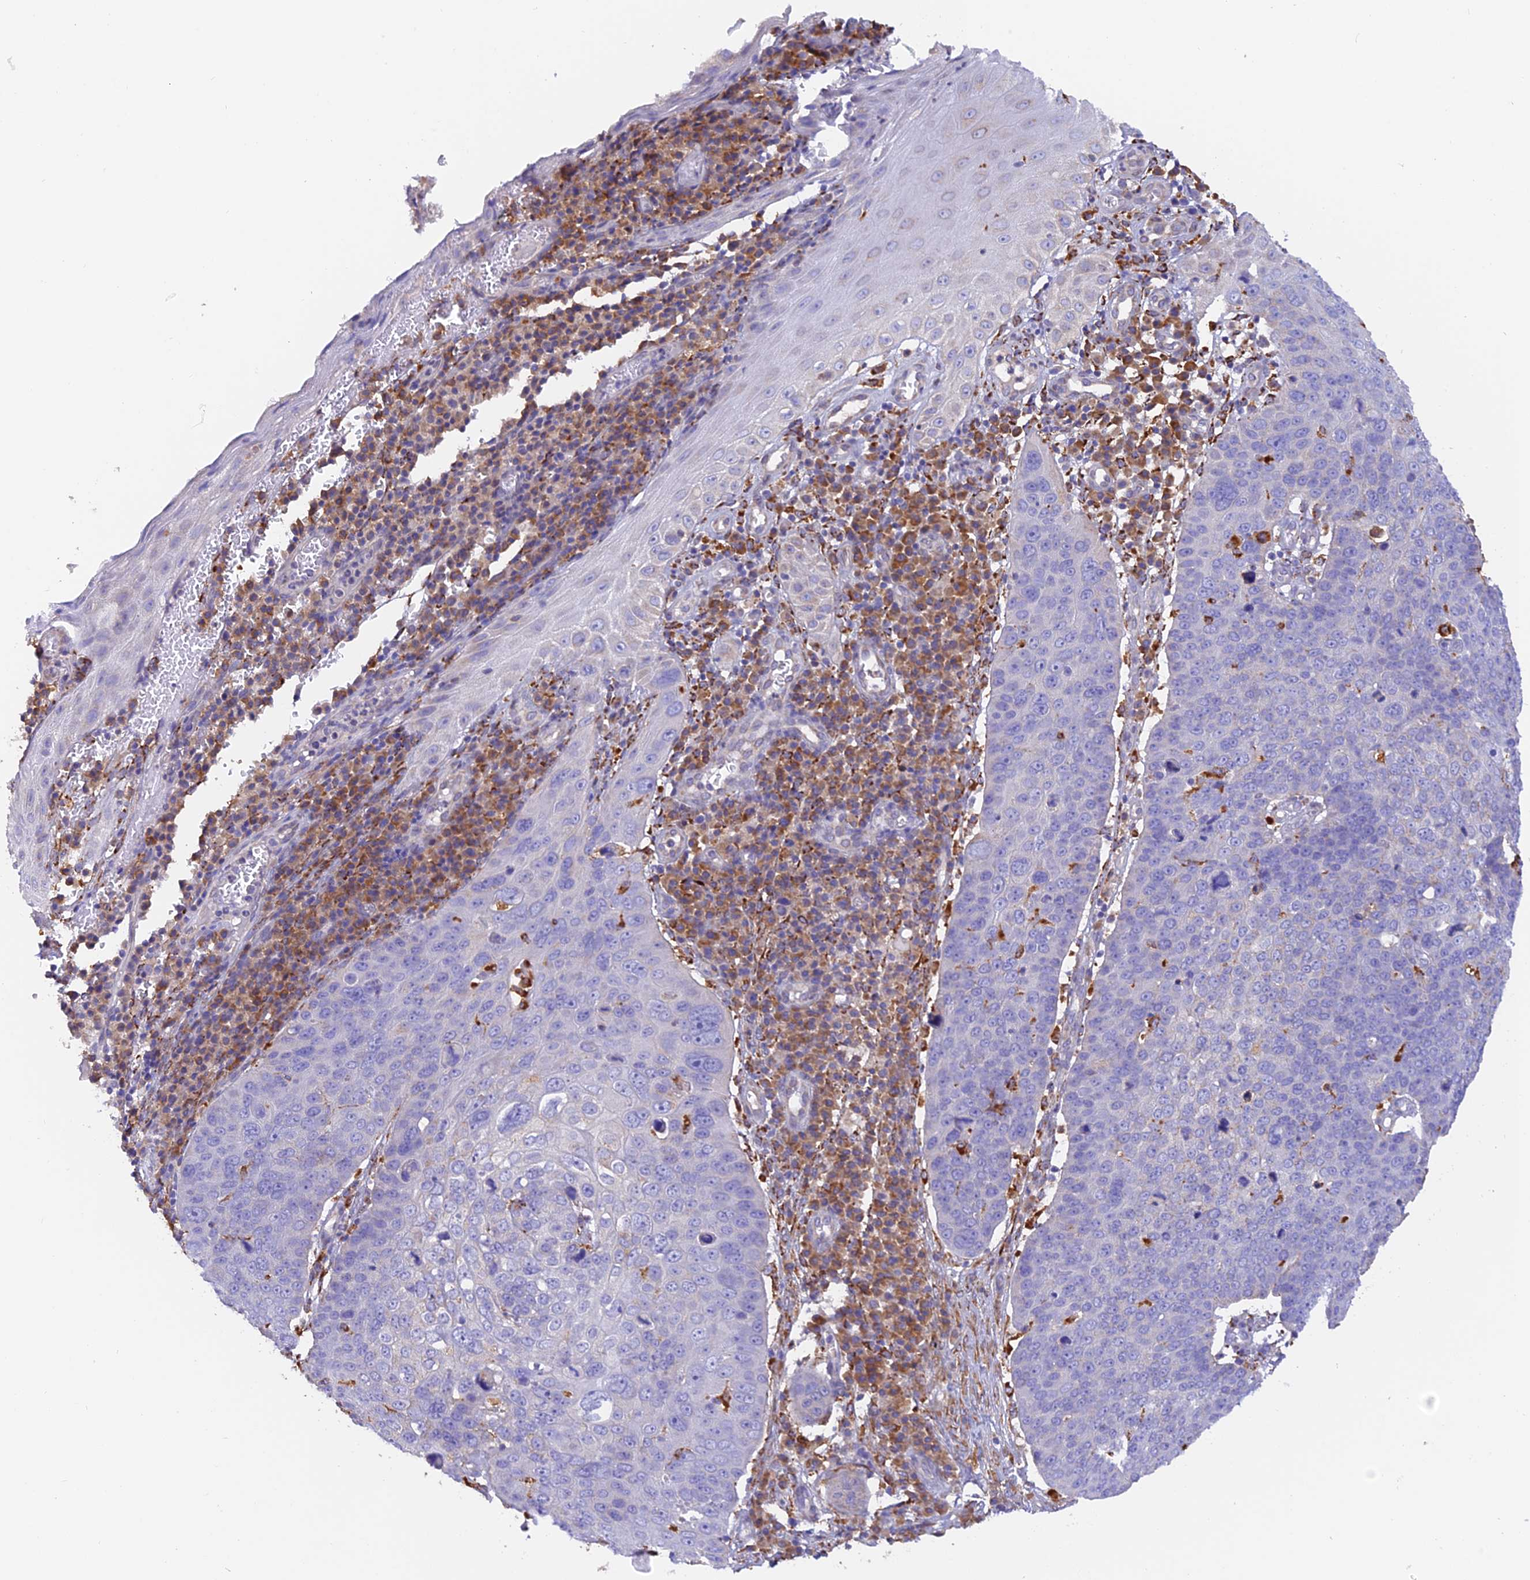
{"staining": {"intensity": "negative", "quantity": "none", "location": "none"}, "tissue": "skin cancer", "cell_type": "Tumor cells", "image_type": "cancer", "snomed": [{"axis": "morphology", "description": "Squamous cell carcinoma, NOS"}, {"axis": "topography", "description": "Skin"}], "caption": "Image shows no protein positivity in tumor cells of skin squamous cell carcinoma tissue.", "gene": "VKORC1", "patient": {"sex": "male", "age": 71}}